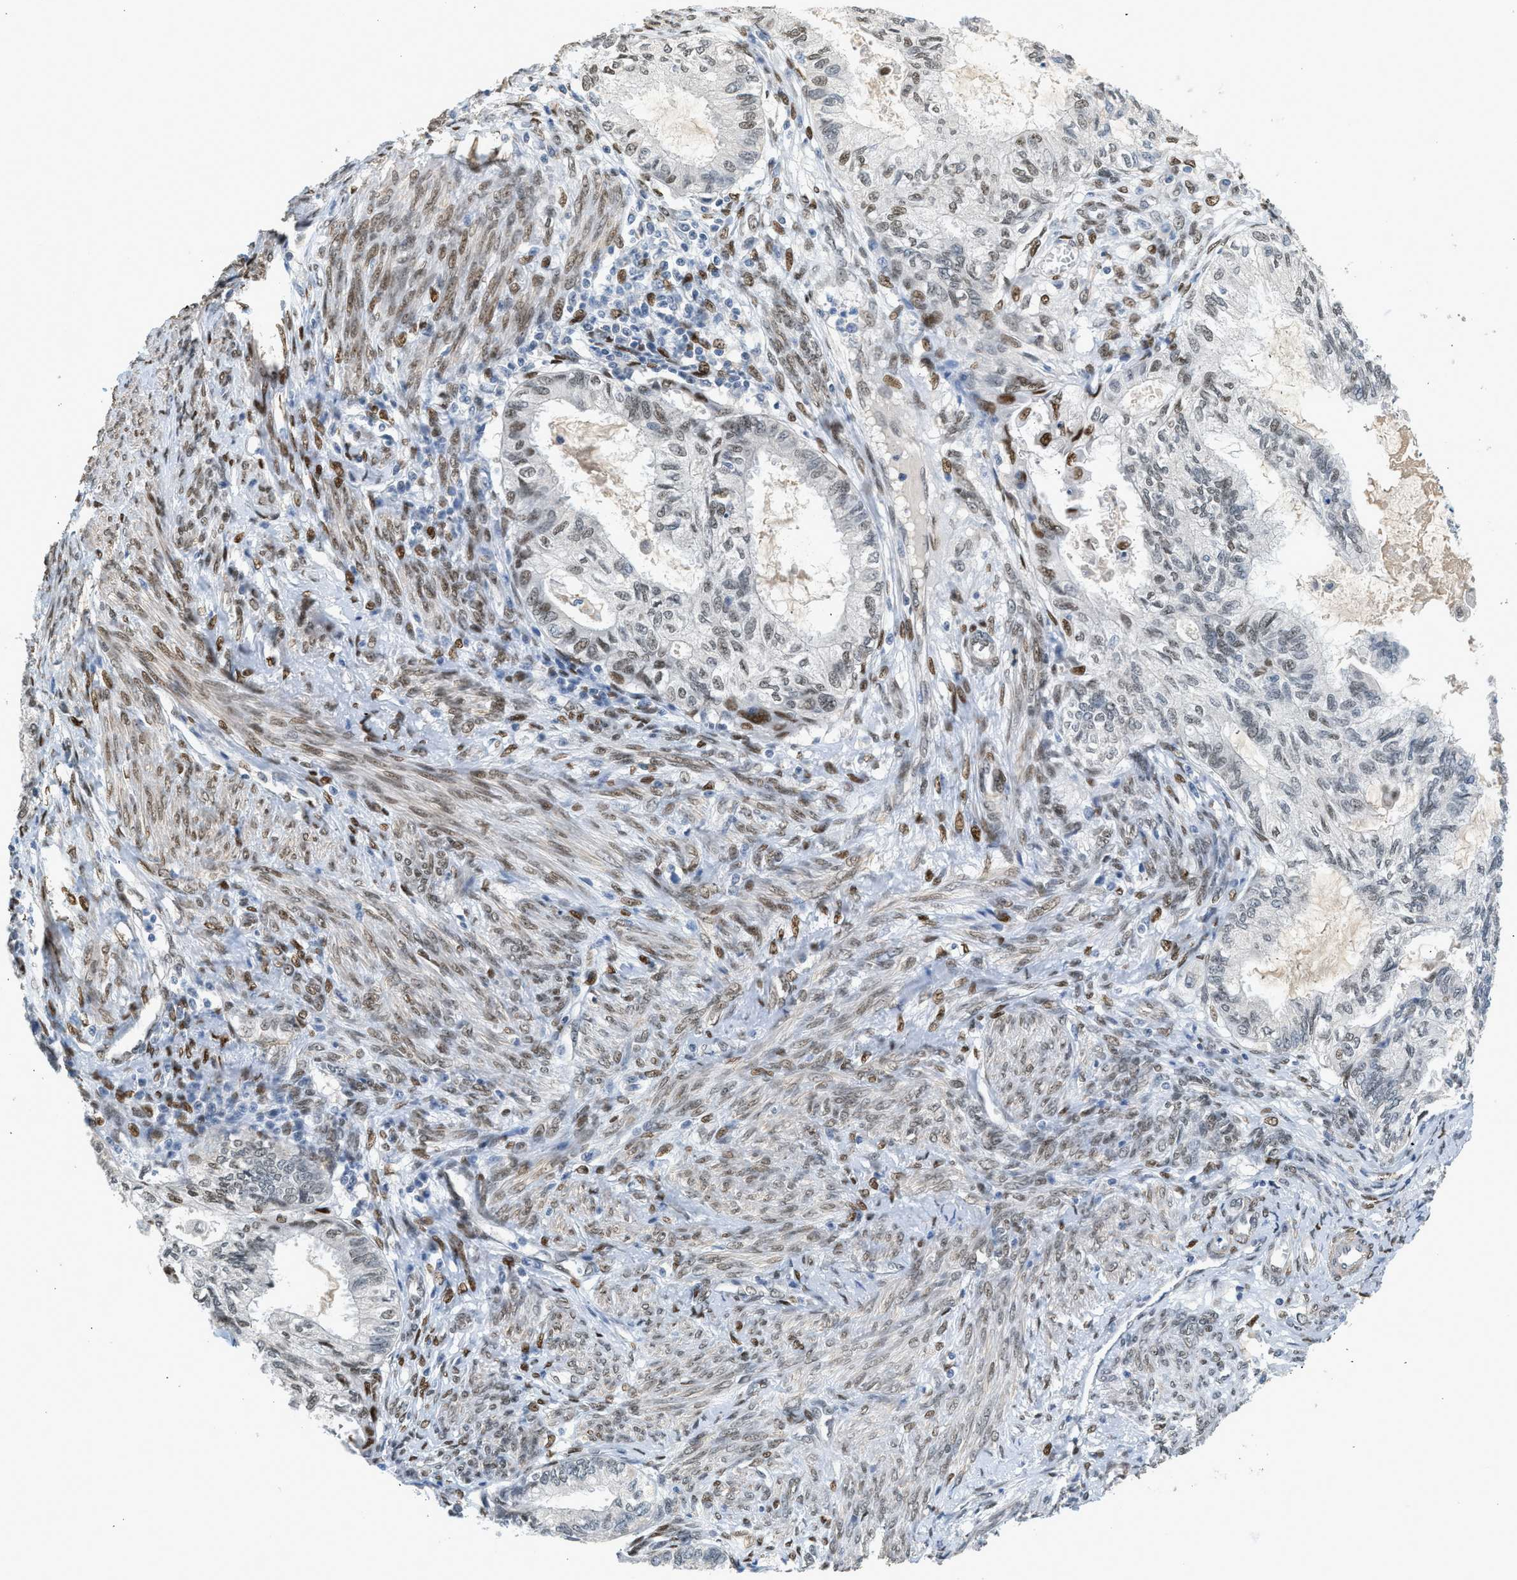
{"staining": {"intensity": "moderate", "quantity": "25%-75%", "location": "nuclear"}, "tissue": "cervical cancer", "cell_type": "Tumor cells", "image_type": "cancer", "snomed": [{"axis": "morphology", "description": "Normal tissue, NOS"}, {"axis": "morphology", "description": "Adenocarcinoma, NOS"}, {"axis": "topography", "description": "Cervix"}, {"axis": "topography", "description": "Endometrium"}], "caption": "Immunohistochemistry staining of adenocarcinoma (cervical), which shows medium levels of moderate nuclear expression in about 25%-75% of tumor cells indicating moderate nuclear protein positivity. The staining was performed using DAB (3,3'-diaminobenzidine) (brown) for protein detection and nuclei were counterstained in hematoxylin (blue).", "gene": "ZBTB20", "patient": {"sex": "female", "age": 86}}